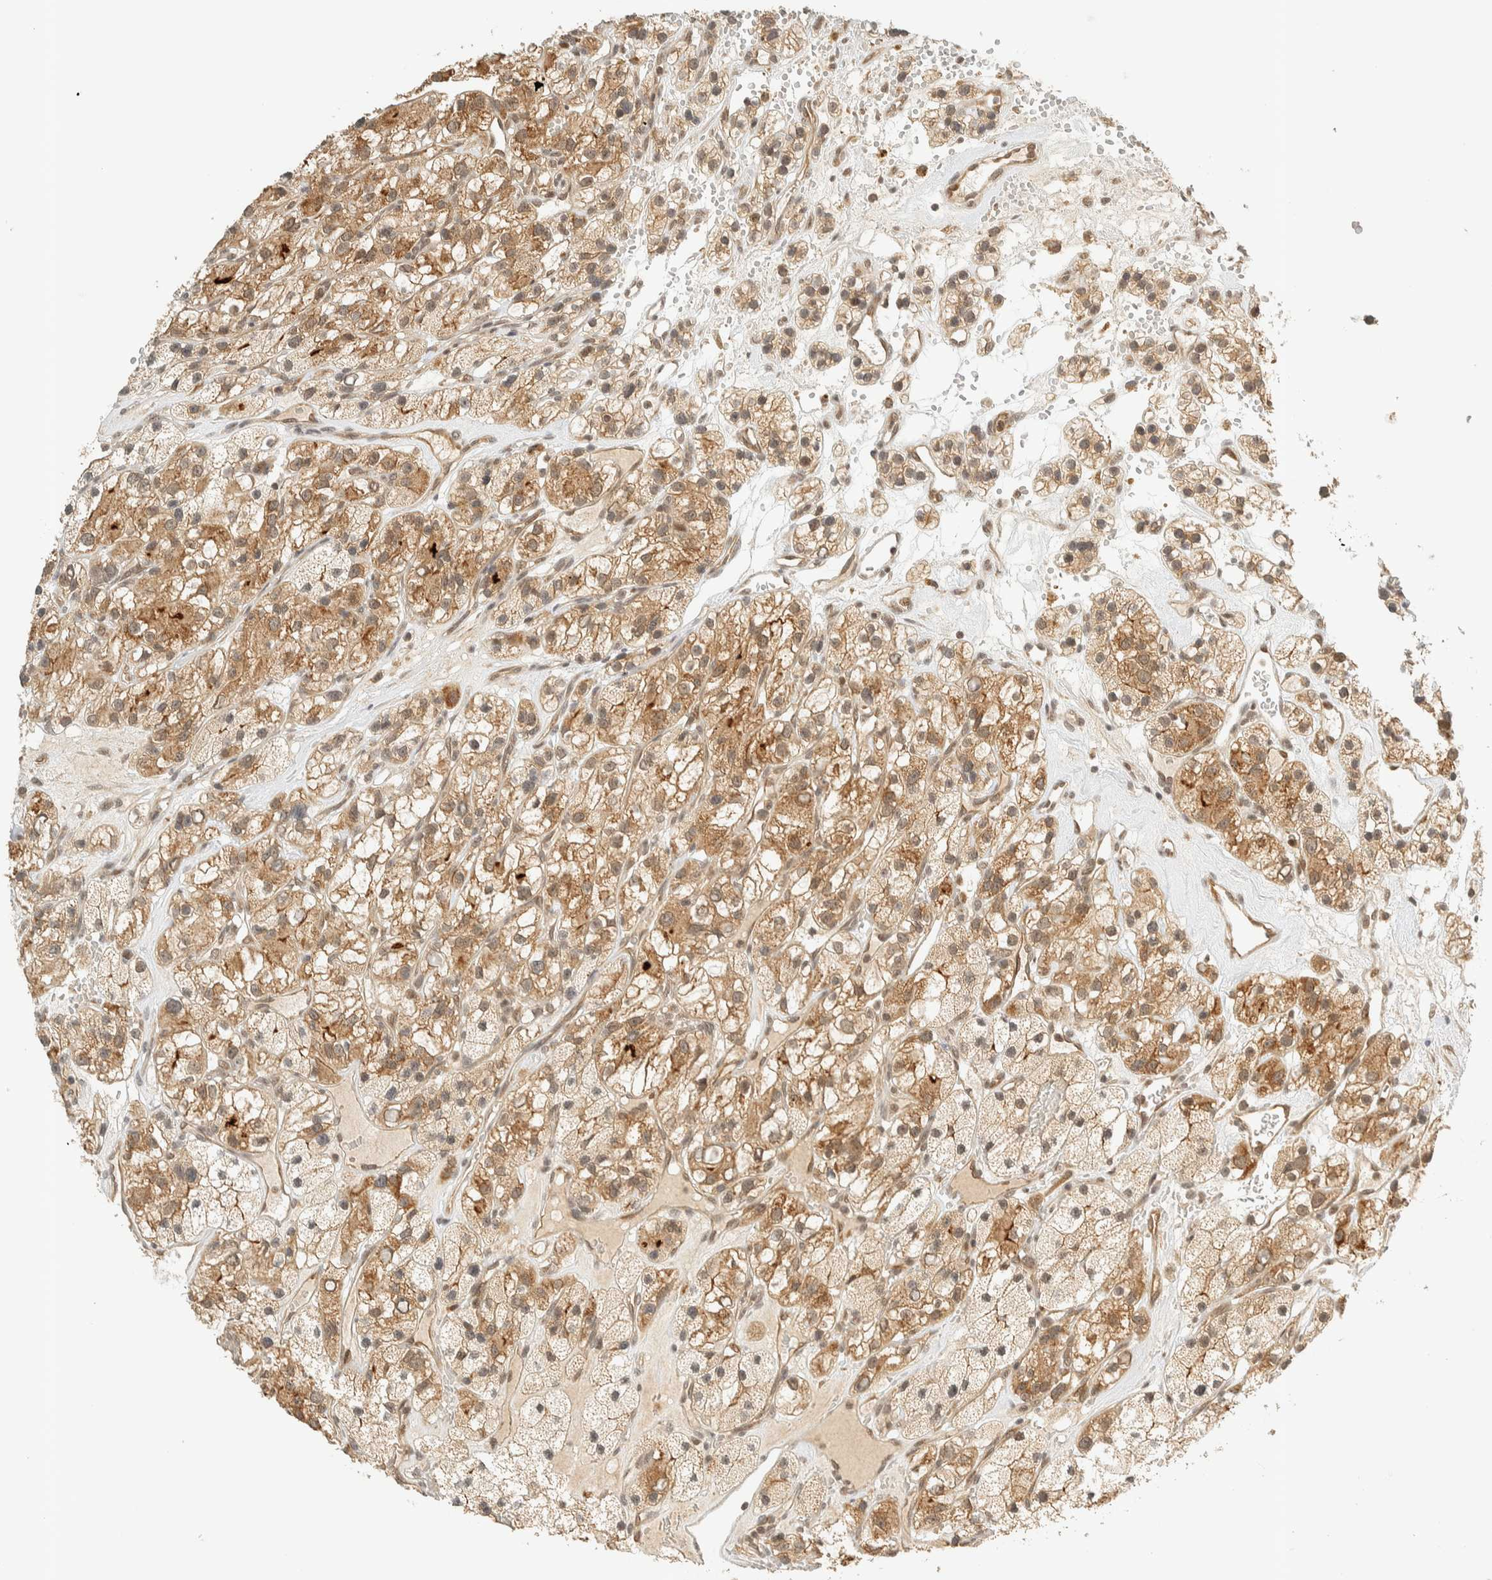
{"staining": {"intensity": "moderate", "quantity": ">75%", "location": "cytoplasmic/membranous"}, "tissue": "renal cancer", "cell_type": "Tumor cells", "image_type": "cancer", "snomed": [{"axis": "morphology", "description": "Adenocarcinoma, NOS"}, {"axis": "topography", "description": "Kidney"}], "caption": "A brown stain highlights moderate cytoplasmic/membranous positivity of a protein in human renal adenocarcinoma tumor cells.", "gene": "KIFAP3", "patient": {"sex": "female", "age": 57}}